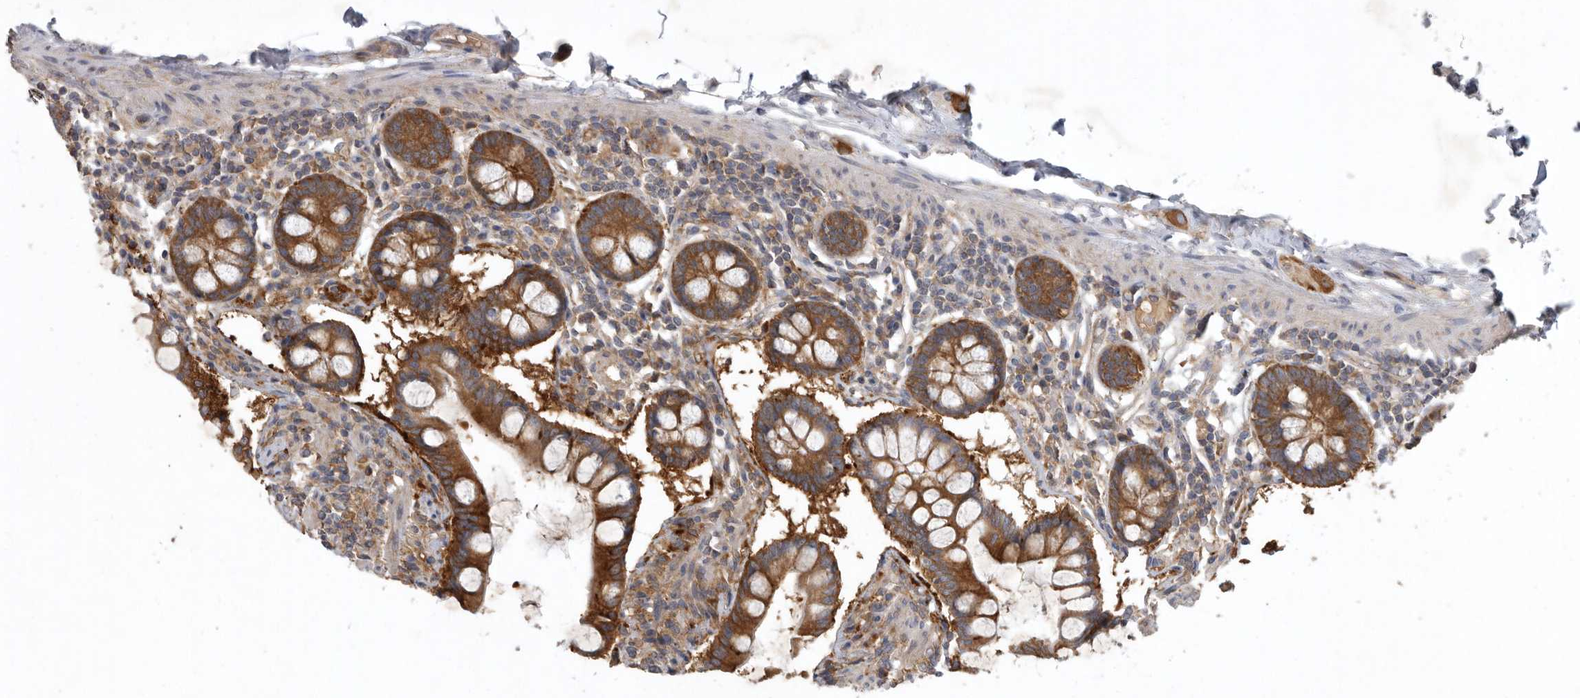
{"staining": {"intensity": "moderate", "quantity": ">75%", "location": "cytoplasmic/membranous"}, "tissue": "small intestine", "cell_type": "Glandular cells", "image_type": "normal", "snomed": [{"axis": "morphology", "description": "Normal tissue, NOS"}, {"axis": "topography", "description": "Small intestine"}], "caption": "Immunohistochemical staining of normal human small intestine demonstrates moderate cytoplasmic/membranous protein staining in about >75% of glandular cells. (Stains: DAB (3,3'-diaminobenzidine) in brown, nuclei in blue, Microscopy: brightfield microscopy at high magnification).", "gene": "C1orf109", "patient": {"sex": "male", "age": 41}}